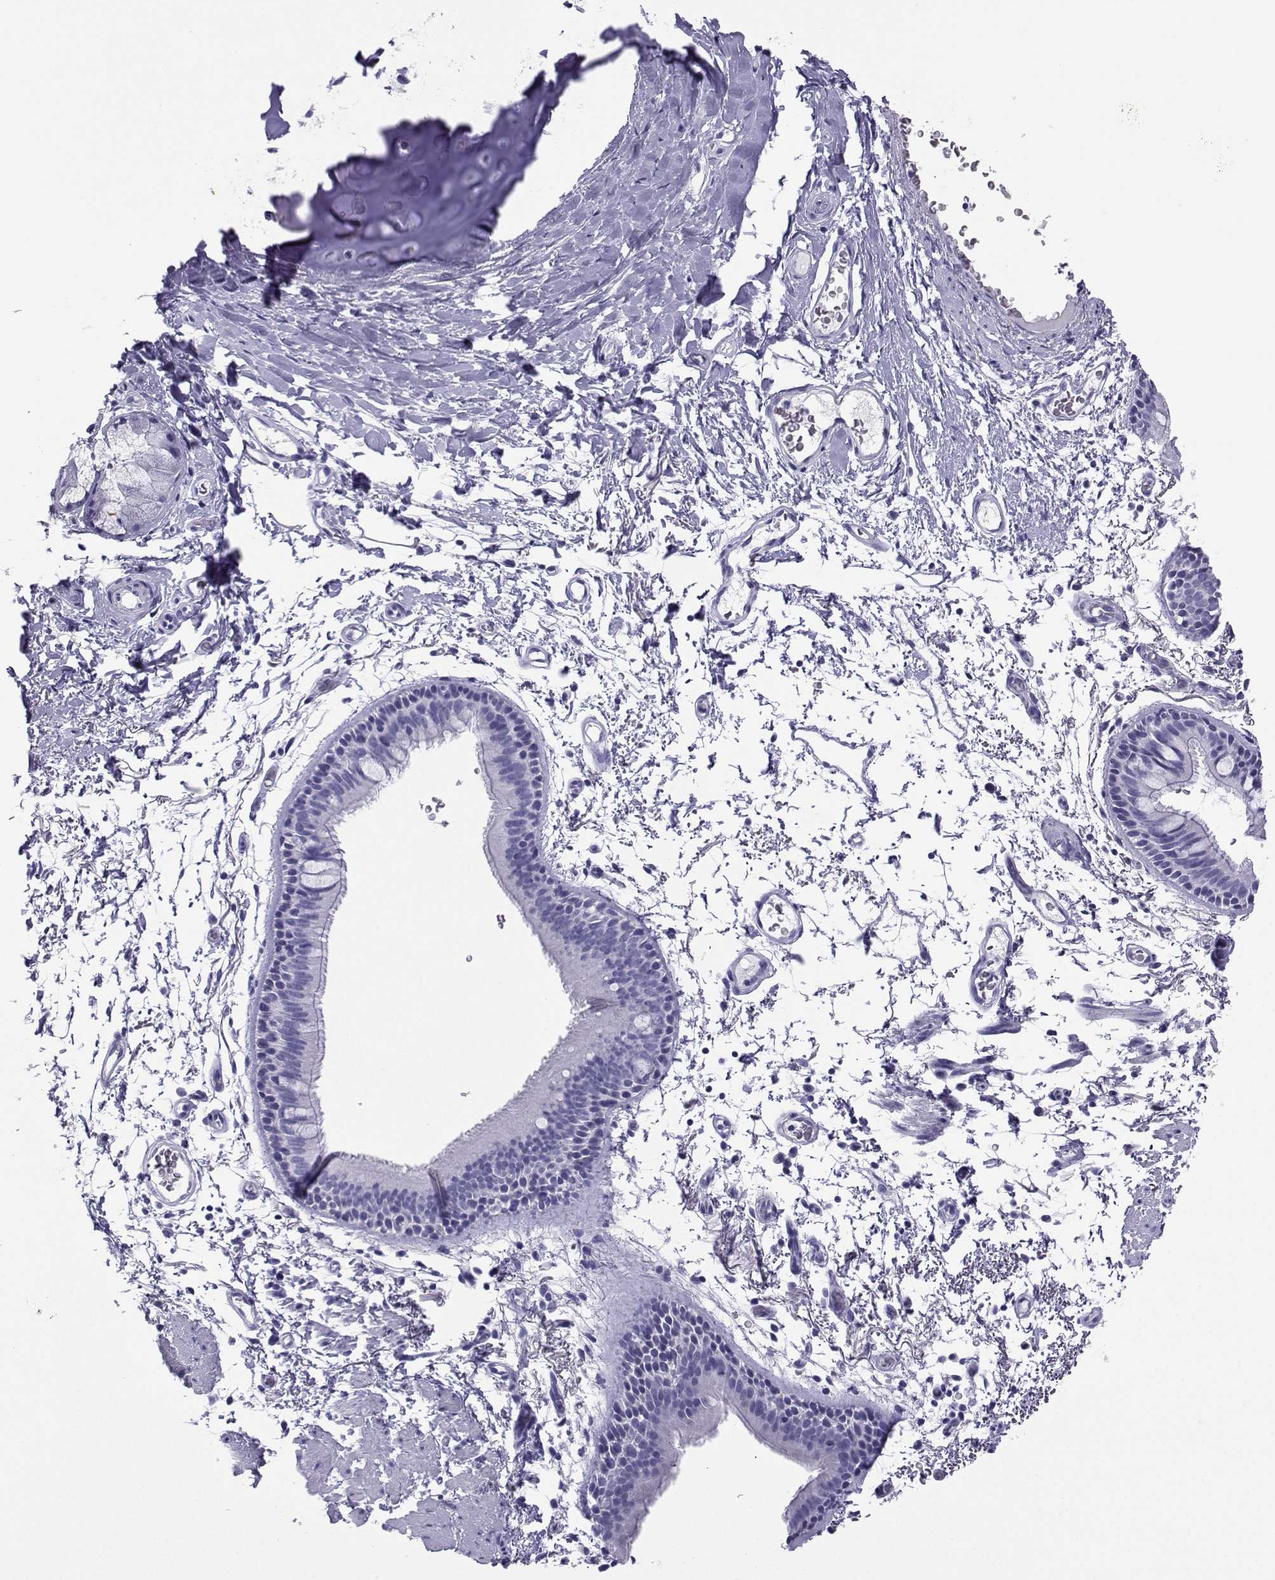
{"staining": {"intensity": "negative", "quantity": "none", "location": "none"}, "tissue": "bronchus", "cell_type": "Respiratory epithelial cells", "image_type": "normal", "snomed": [{"axis": "morphology", "description": "Normal tissue, NOS"}, {"axis": "topography", "description": "Lymph node"}, {"axis": "topography", "description": "Bronchus"}], "caption": "A histopathology image of bronchus stained for a protein demonstrates no brown staining in respiratory epithelial cells. (DAB IHC with hematoxylin counter stain).", "gene": "LORICRIN", "patient": {"sex": "female", "age": 70}}